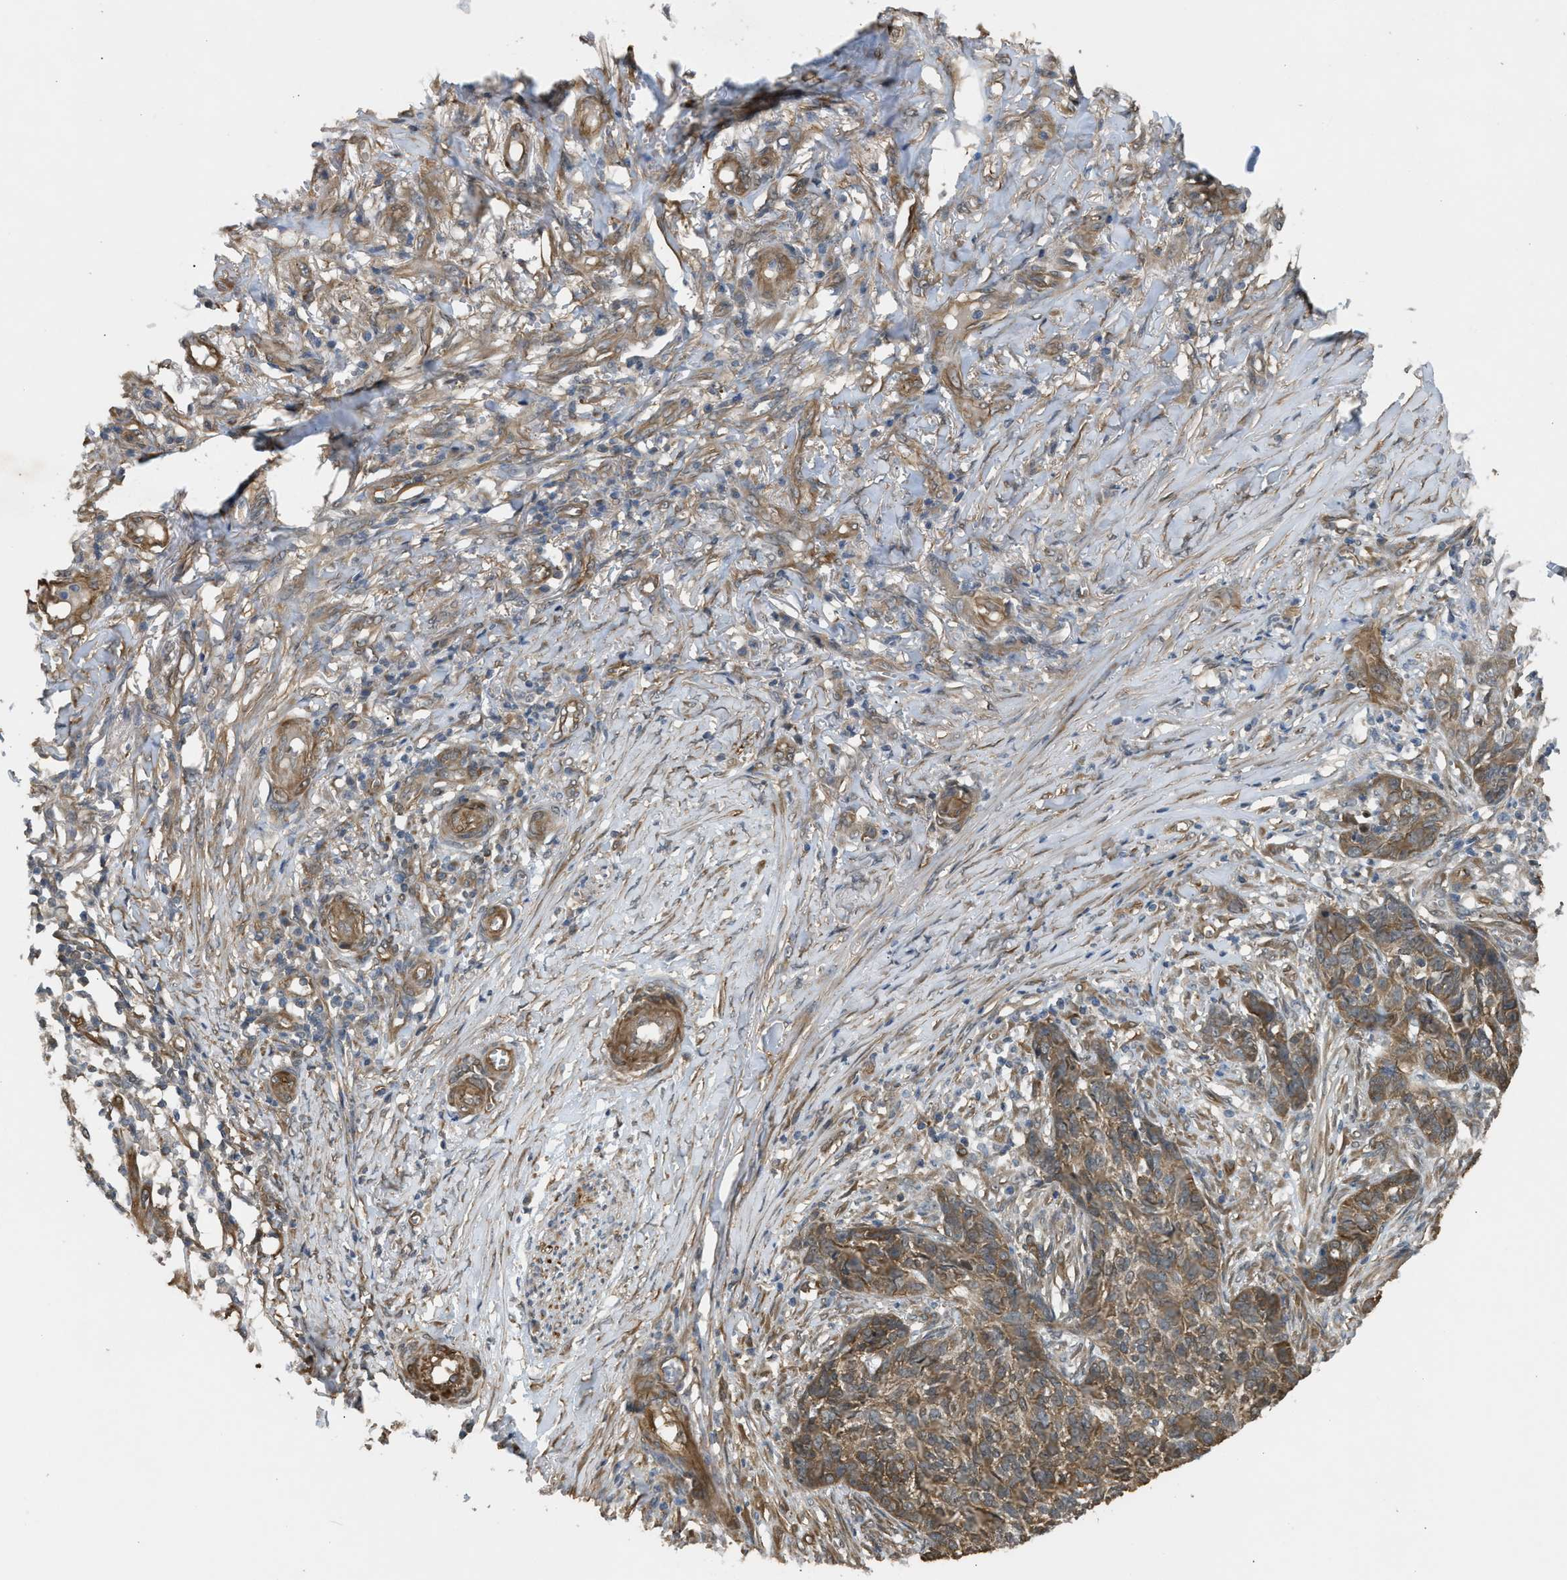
{"staining": {"intensity": "moderate", "quantity": ">75%", "location": "cytoplasmic/membranous"}, "tissue": "skin cancer", "cell_type": "Tumor cells", "image_type": "cancer", "snomed": [{"axis": "morphology", "description": "Basal cell carcinoma"}, {"axis": "topography", "description": "Skin"}], "caption": "Immunohistochemical staining of basal cell carcinoma (skin) demonstrates medium levels of moderate cytoplasmic/membranous positivity in about >75% of tumor cells.", "gene": "BAG3", "patient": {"sex": "male", "age": 85}}